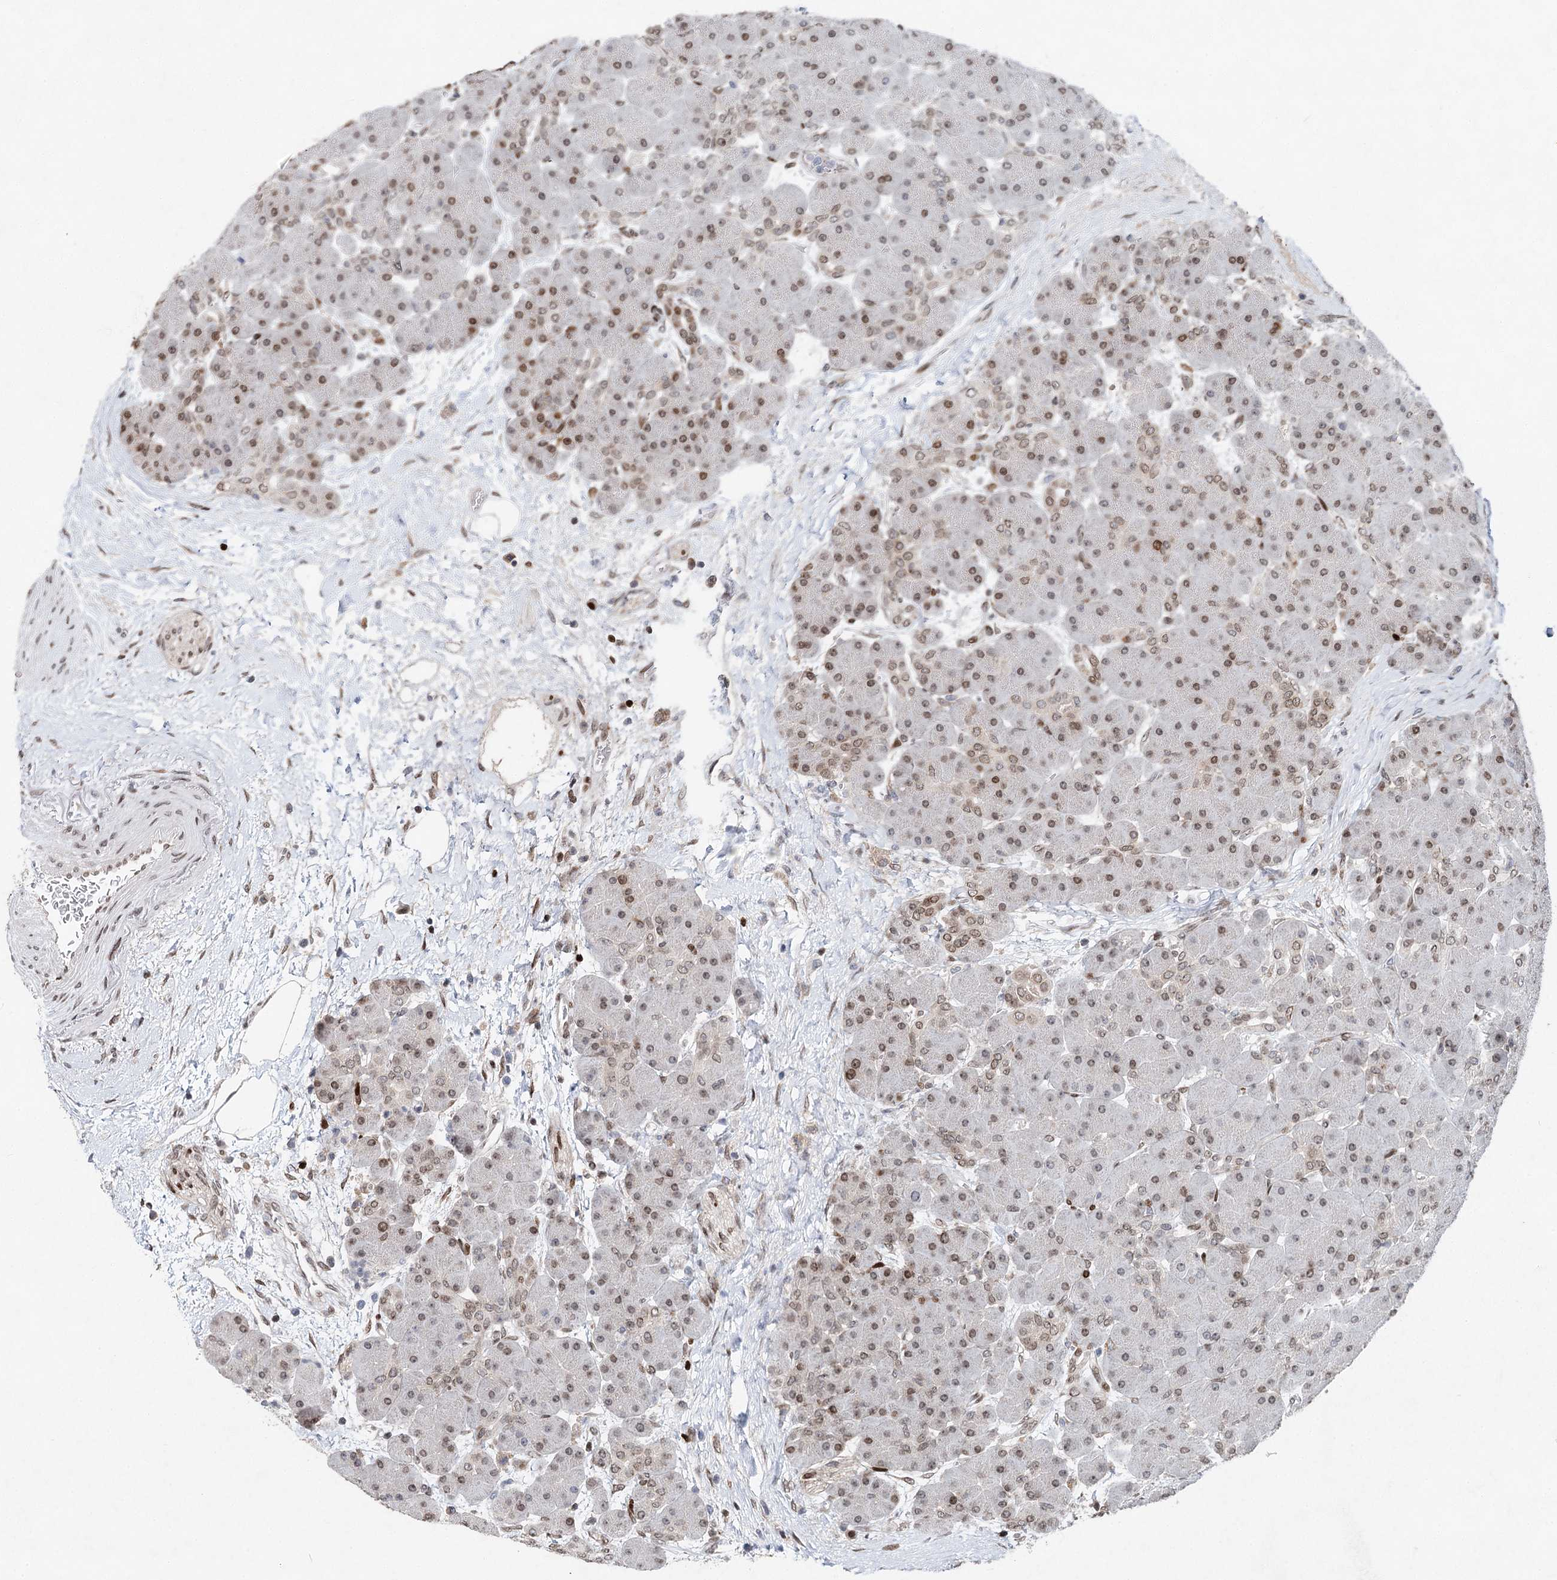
{"staining": {"intensity": "moderate", "quantity": ">75%", "location": "nuclear"}, "tissue": "pancreas", "cell_type": "Exocrine glandular cells", "image_type": "normal", "snomed": [{"axis": "morphology", "description": "Normal tissue, NOS"}, {"axis": "topography", "description": "Pancreas"}], "caption": "Exocrine glandular cells reveal medium levels of moderate nuclear positivity in approximately >75% of cells in normal pancreas.", "gene": "FRMD4A", "patient": {"sex": "male", "age": 66}}